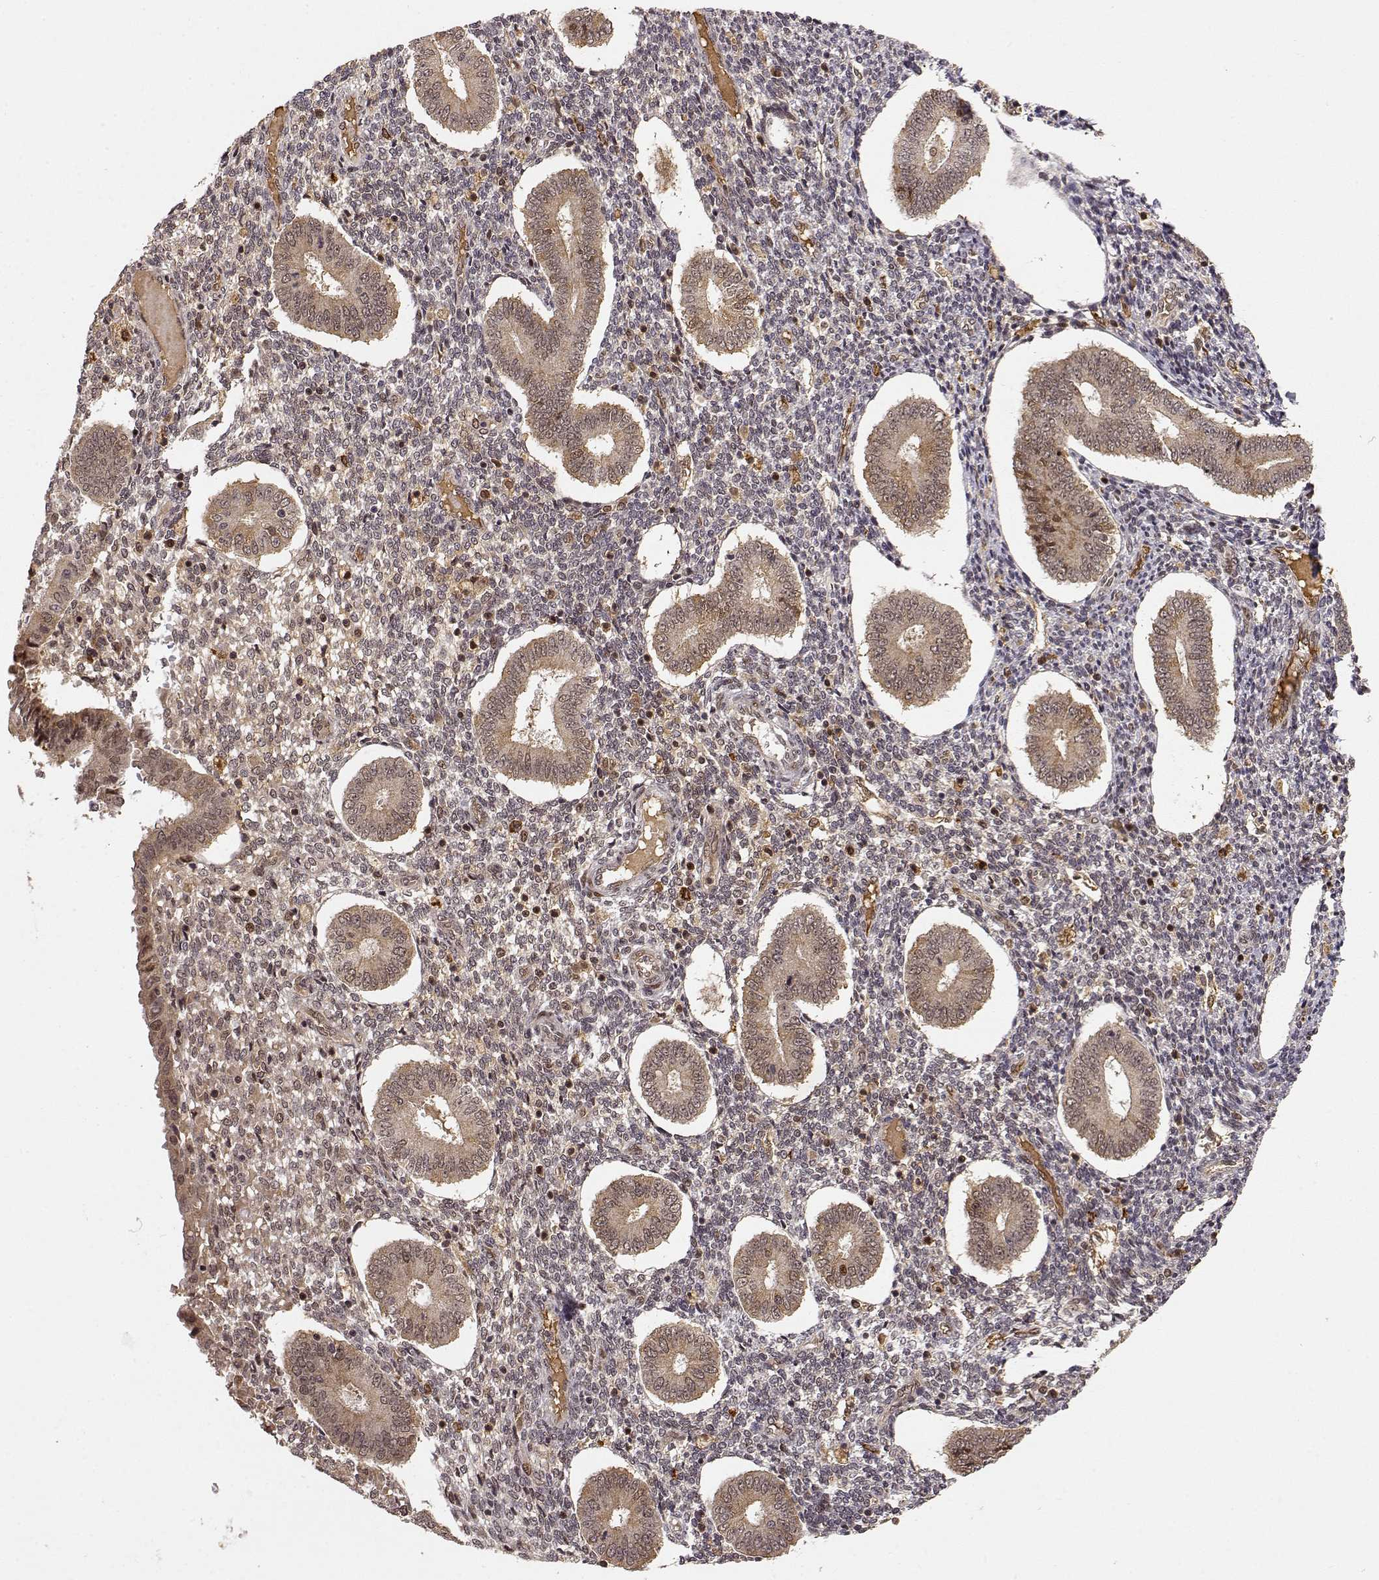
{"staining": {"intensity": "weak", "quantity": "<25%", "location": "nuclear"}, "tissue": "endometrium", "cell_type": "Cells in endometrial stroma", "image_type": "normal", "snomed": [{"axis": "morphology", "description": "Normal tissue, NOS"}, {"axis": "topography", "description": "Endometrium"}], "caption": "Protein analysis of normal endometrium displays no significant staining in cells in endometrial stroma. Nuclei are stained in blue.", "gene": "MAEA", "patient": {"sex": "female", "age": 40}}